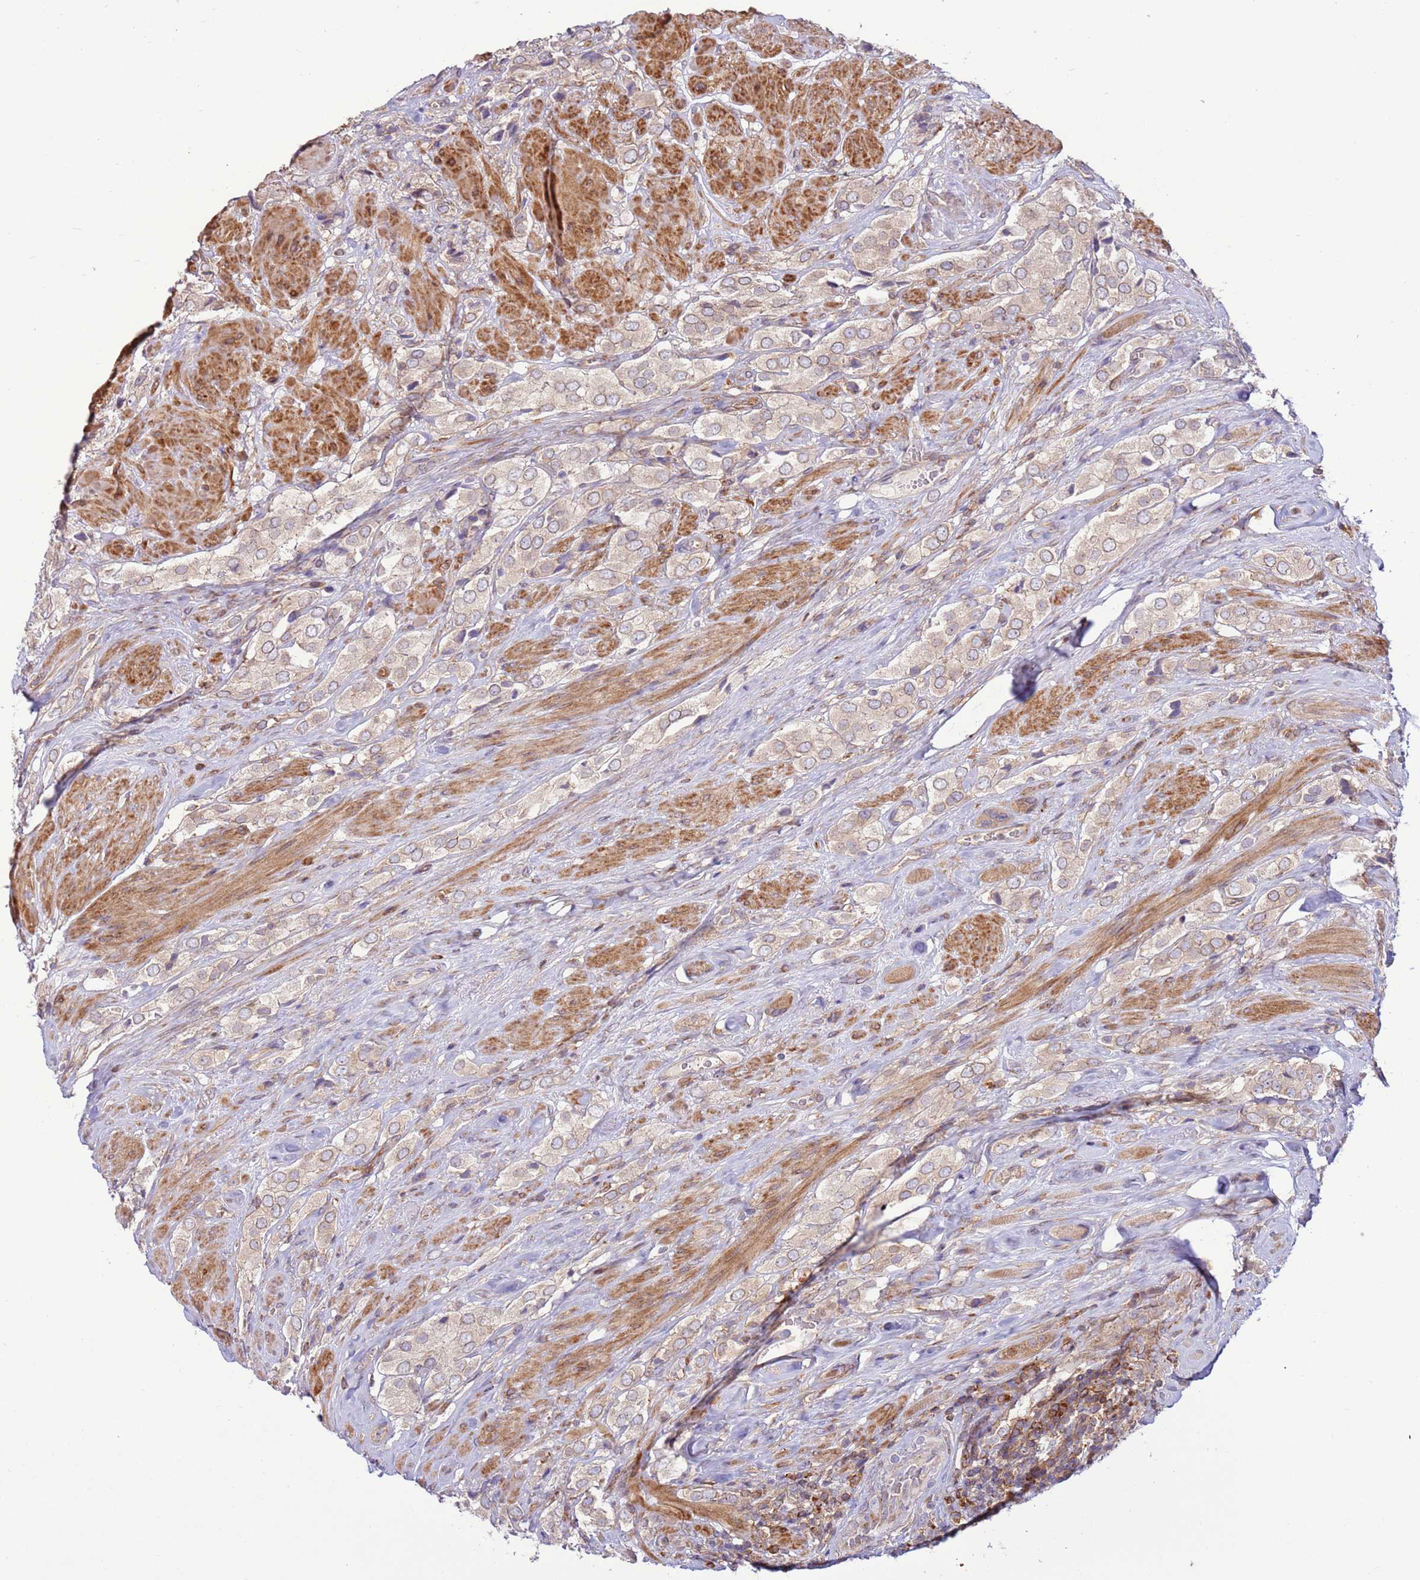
{"staining": {"intensity": "weak", "quantity": "25%-75%", "location": "cytoplasmic/membranous"}, "tissue": "prostate cancer", "cell_type": "Tumor cells", "image_type": "cancer", "snomed": [{"axis": "morphology", "description": "Adenocarcinoma, High grade"}, {"axis": "topography", "description": "Prostate and seminal vesicle, NOS"}], "caption": "Prostate cancer tissue reveals weak cytoplasmic/membranous staining in approximately 25%-75% of tumor cells", "gene": "DDX19B", "patient": {"sex": "male", "age": 64}}